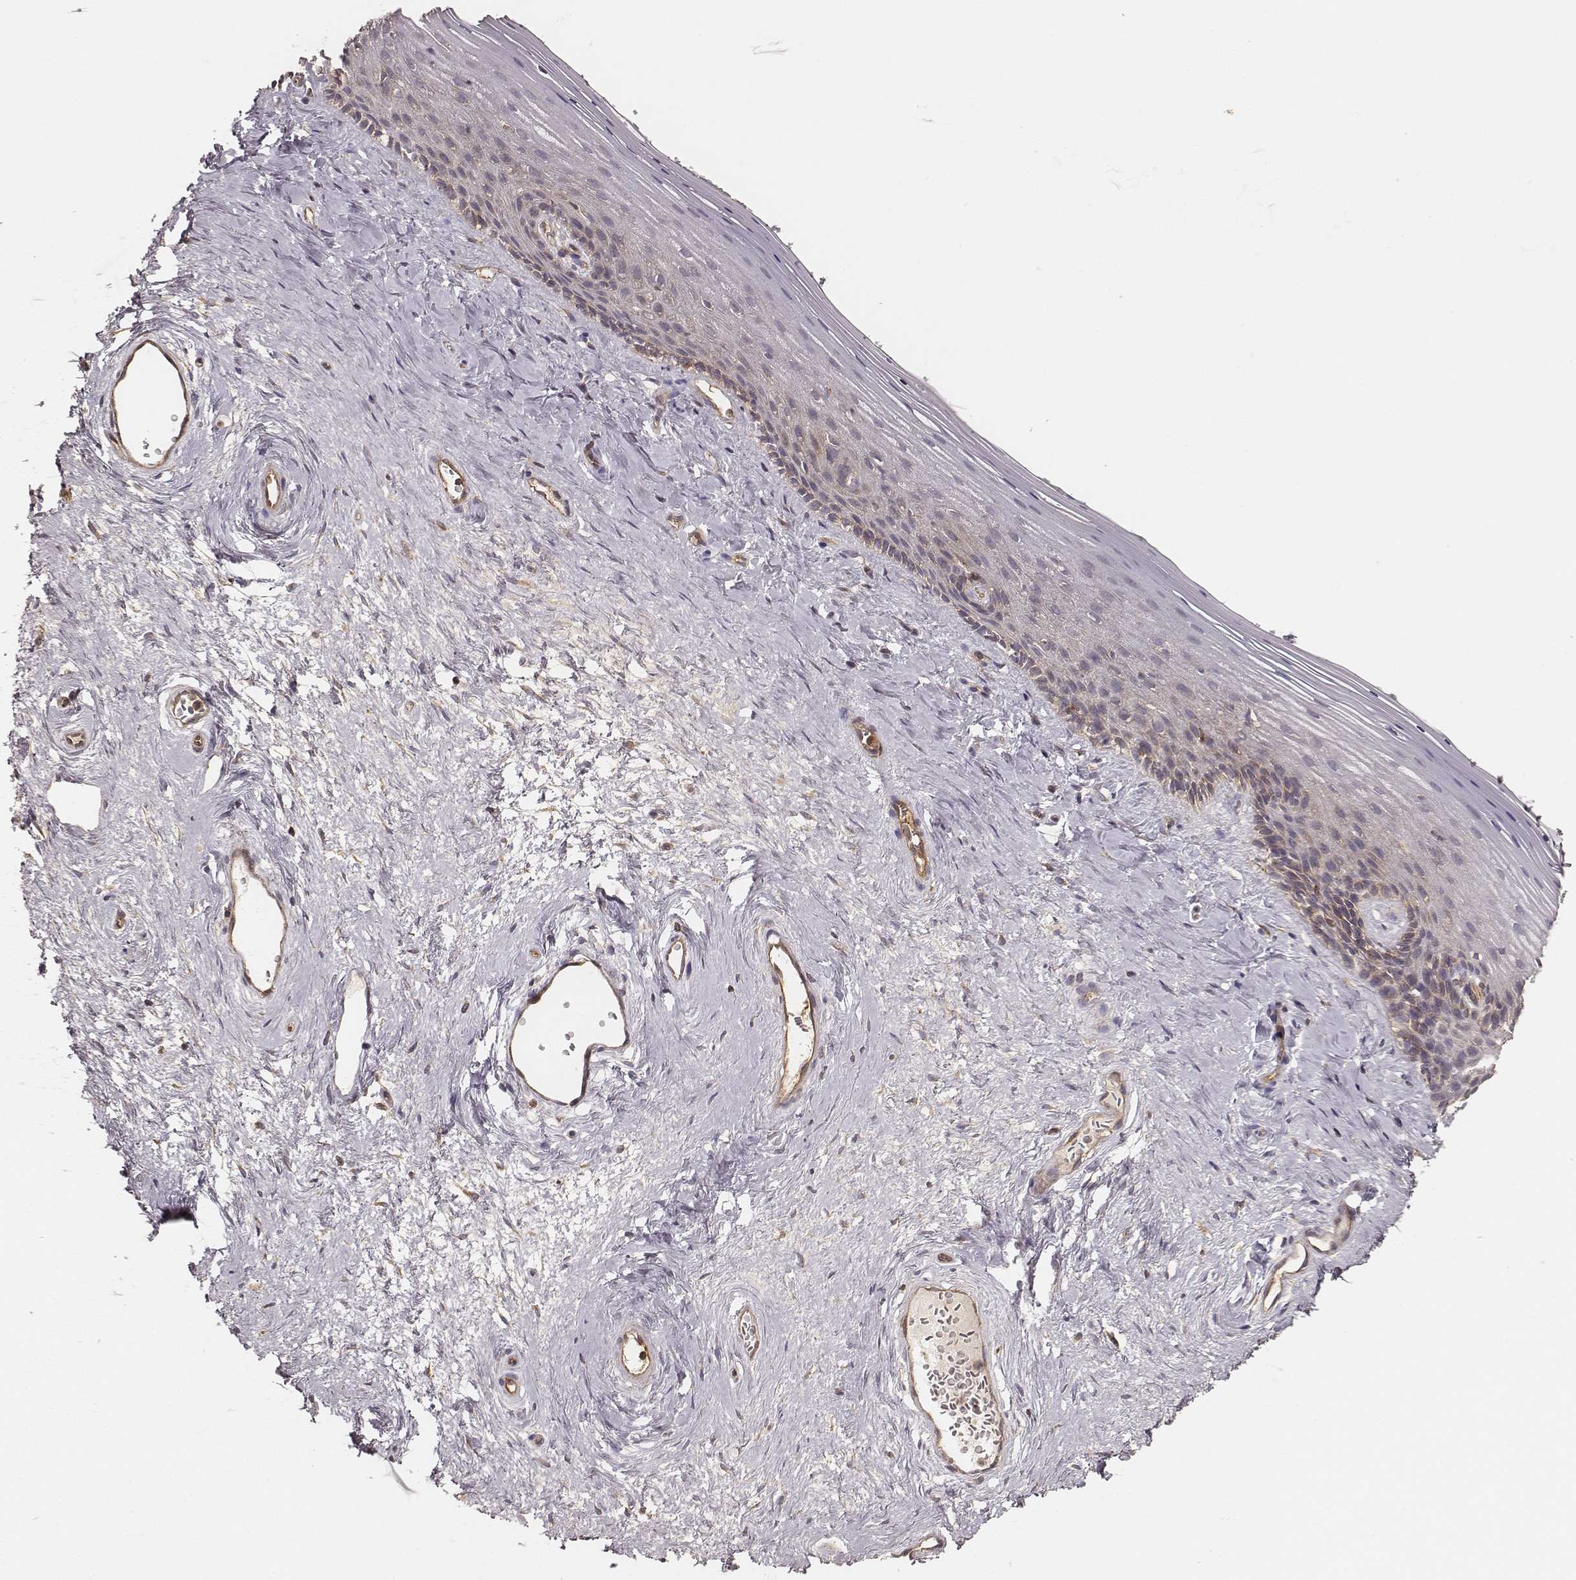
{"staining": {"intensity": "weak", "quantity": "25%-75%", "location": "cytoplasmic/membranous"}, "tissue": "vagina", "cell_type": "Squamous epithelial cells", "image_type": "normal", "snomed": [{"axis": "morphology", "description": "Normal tissue, NOS"}, {"axis": "topography", "description": "Vagina"}], "caption": "Weak cytoplasmic/membranous protein positivity is present in approximately 25%-75% of squamous epithelial cells in vagina. (DAB (3,3'-diaminobenzidine) = brown stain, brightfield microscopy at high magnification).", "gene": "CARS1", "patient": {"sex": "female", "age": 45}}